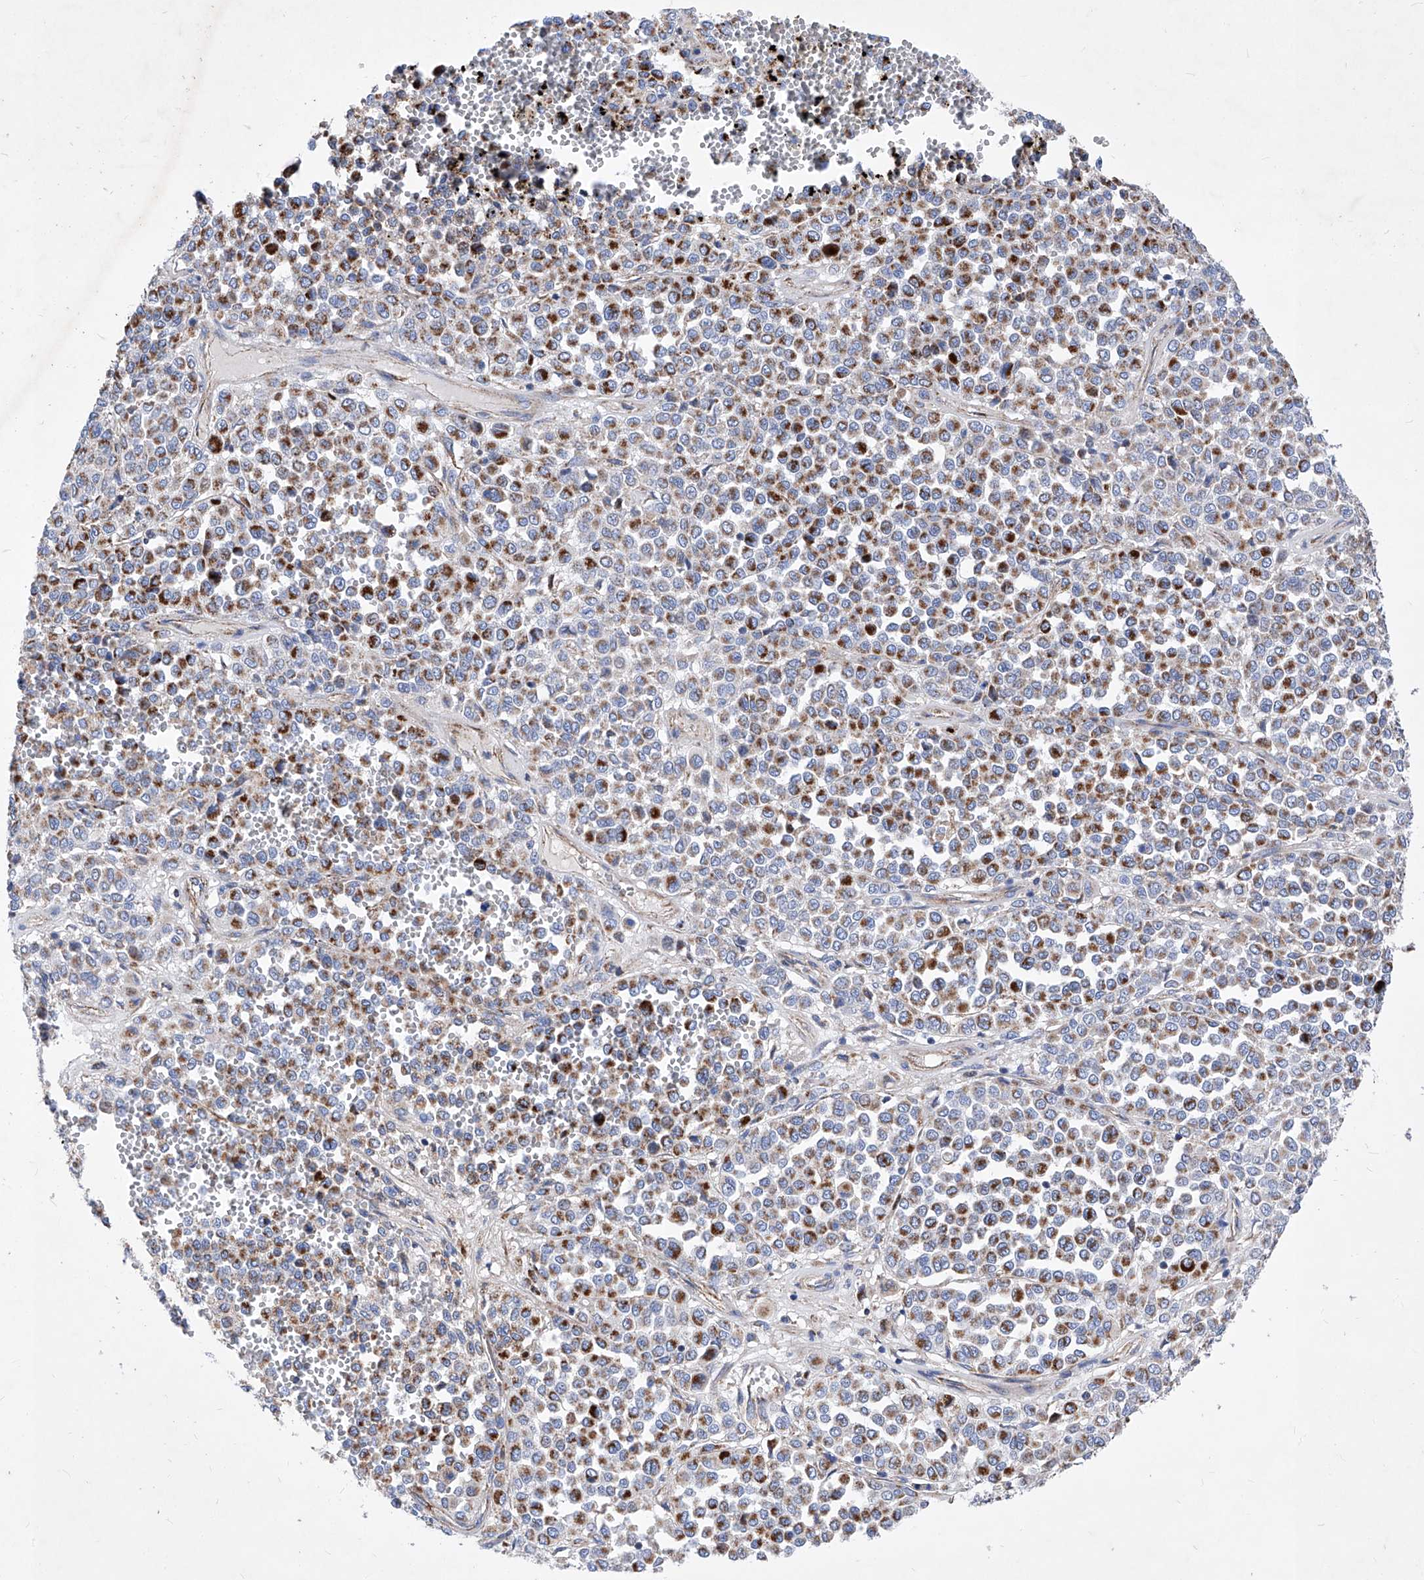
{"staining": {"intensity": "moderate", "quantity": ">75%", "location": "cytoplasmic/membranous"}, "tissue": "melanoma", "cell_type": "Tumor cells", "image_type": "cancer", "snomed": [{"axis": "morphology", "description": "Malignant melanoma, Metastatic site"}, {"axis": "topography", "description": "Pancreas"}], "caption": "Immunohistochemical staining of melanoma displays medium levels of moderate cytoplasmic/membranous protein positivity in about >75% of tumor cells.", "gene": "HRNR", "patient": {"sex": "female", "age": 30}}